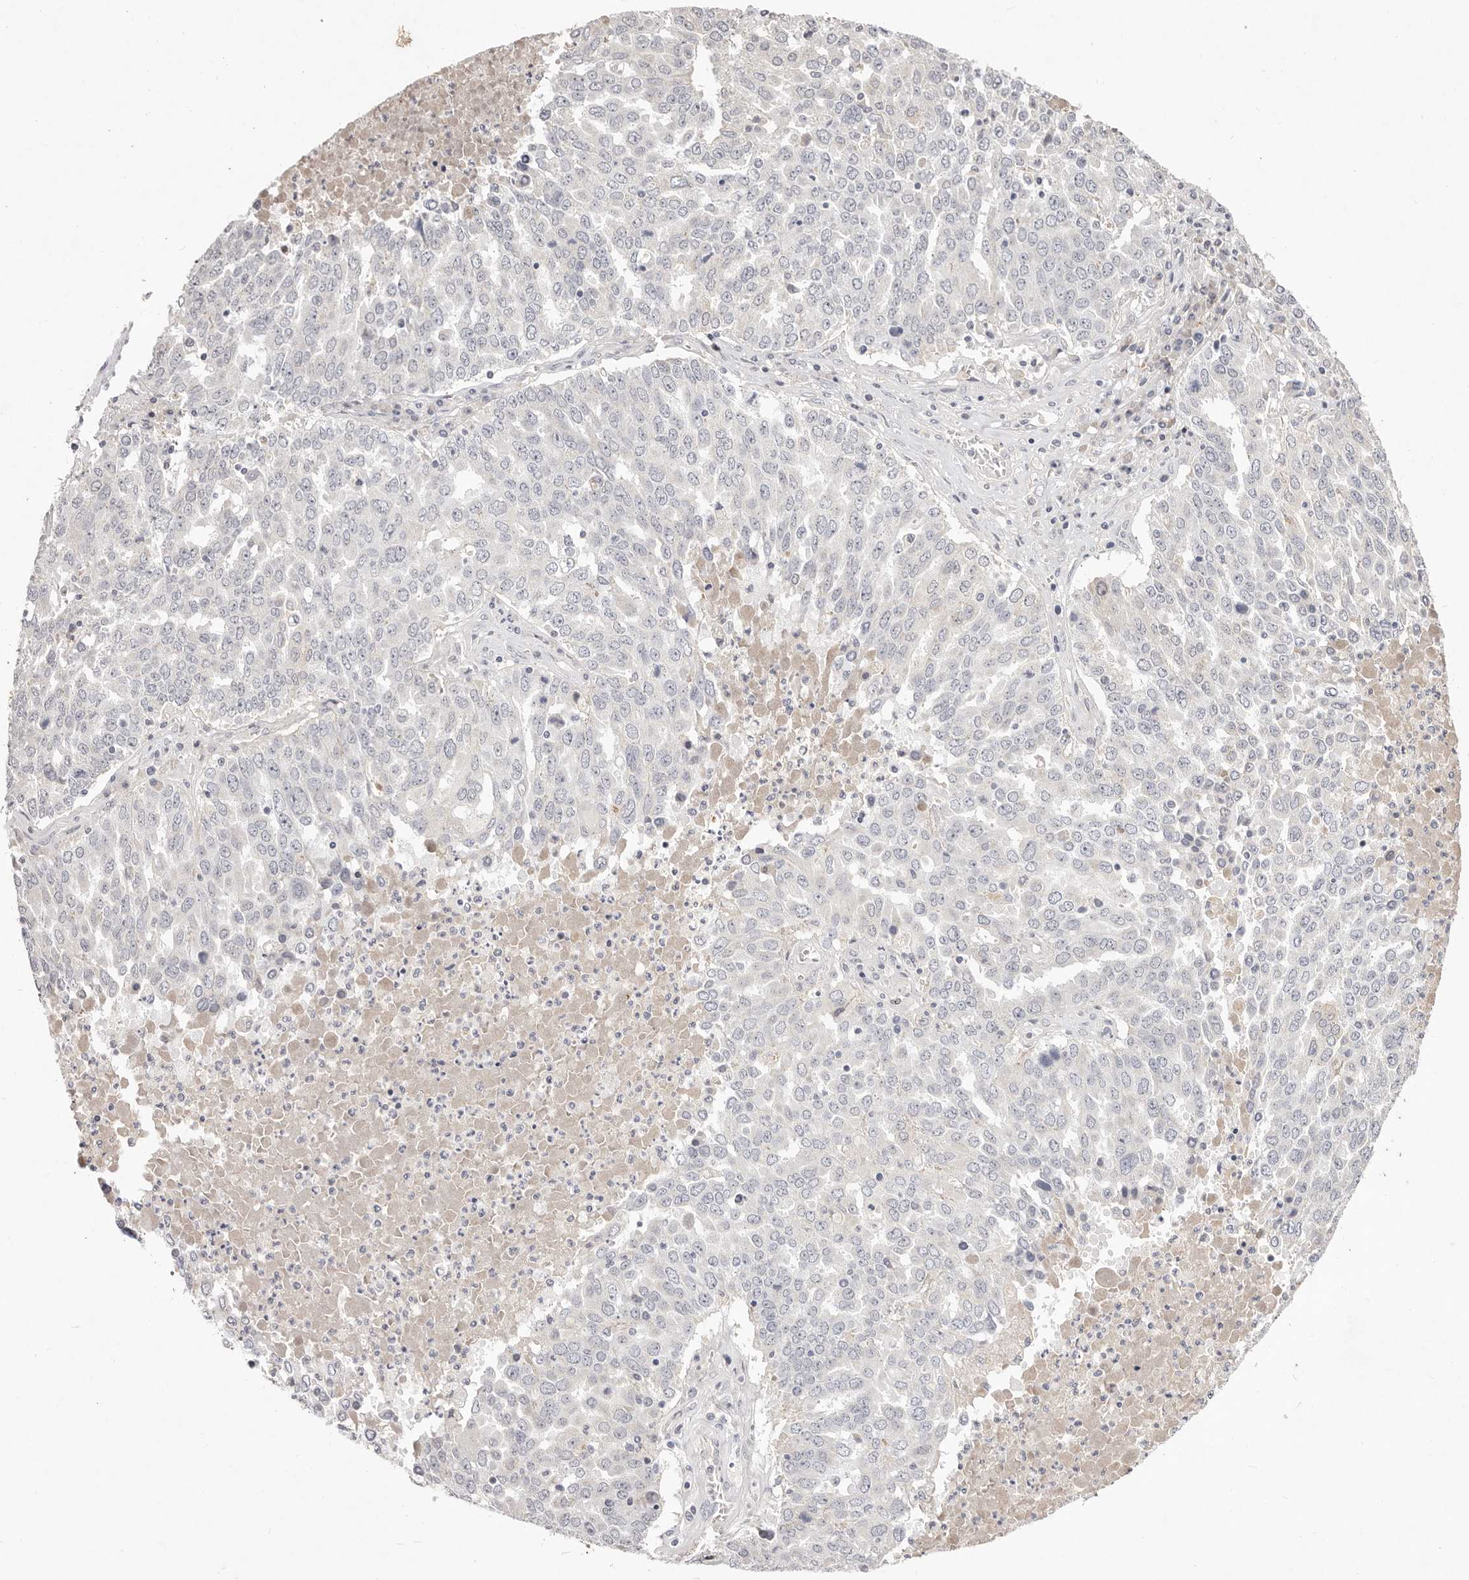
{"staining": {"intensity": "negative", "quantity": "none", "location": "none"}, "tissue": "ovarian cancer", "cell_type": "Tumor cells", "image_type": "cancer", "snomed": [{"axis": "morphology", "description": "Carcinoma, endometroid"}, {"axis": "topography", "description": "Ovary"}], "caption": "IHC histopathology image of ovarian cancer stained for a protein (brown), which displays no staining in tumor cells.", "gene": "GARNL3", "patient": {"sex": "female", "age": 62}}